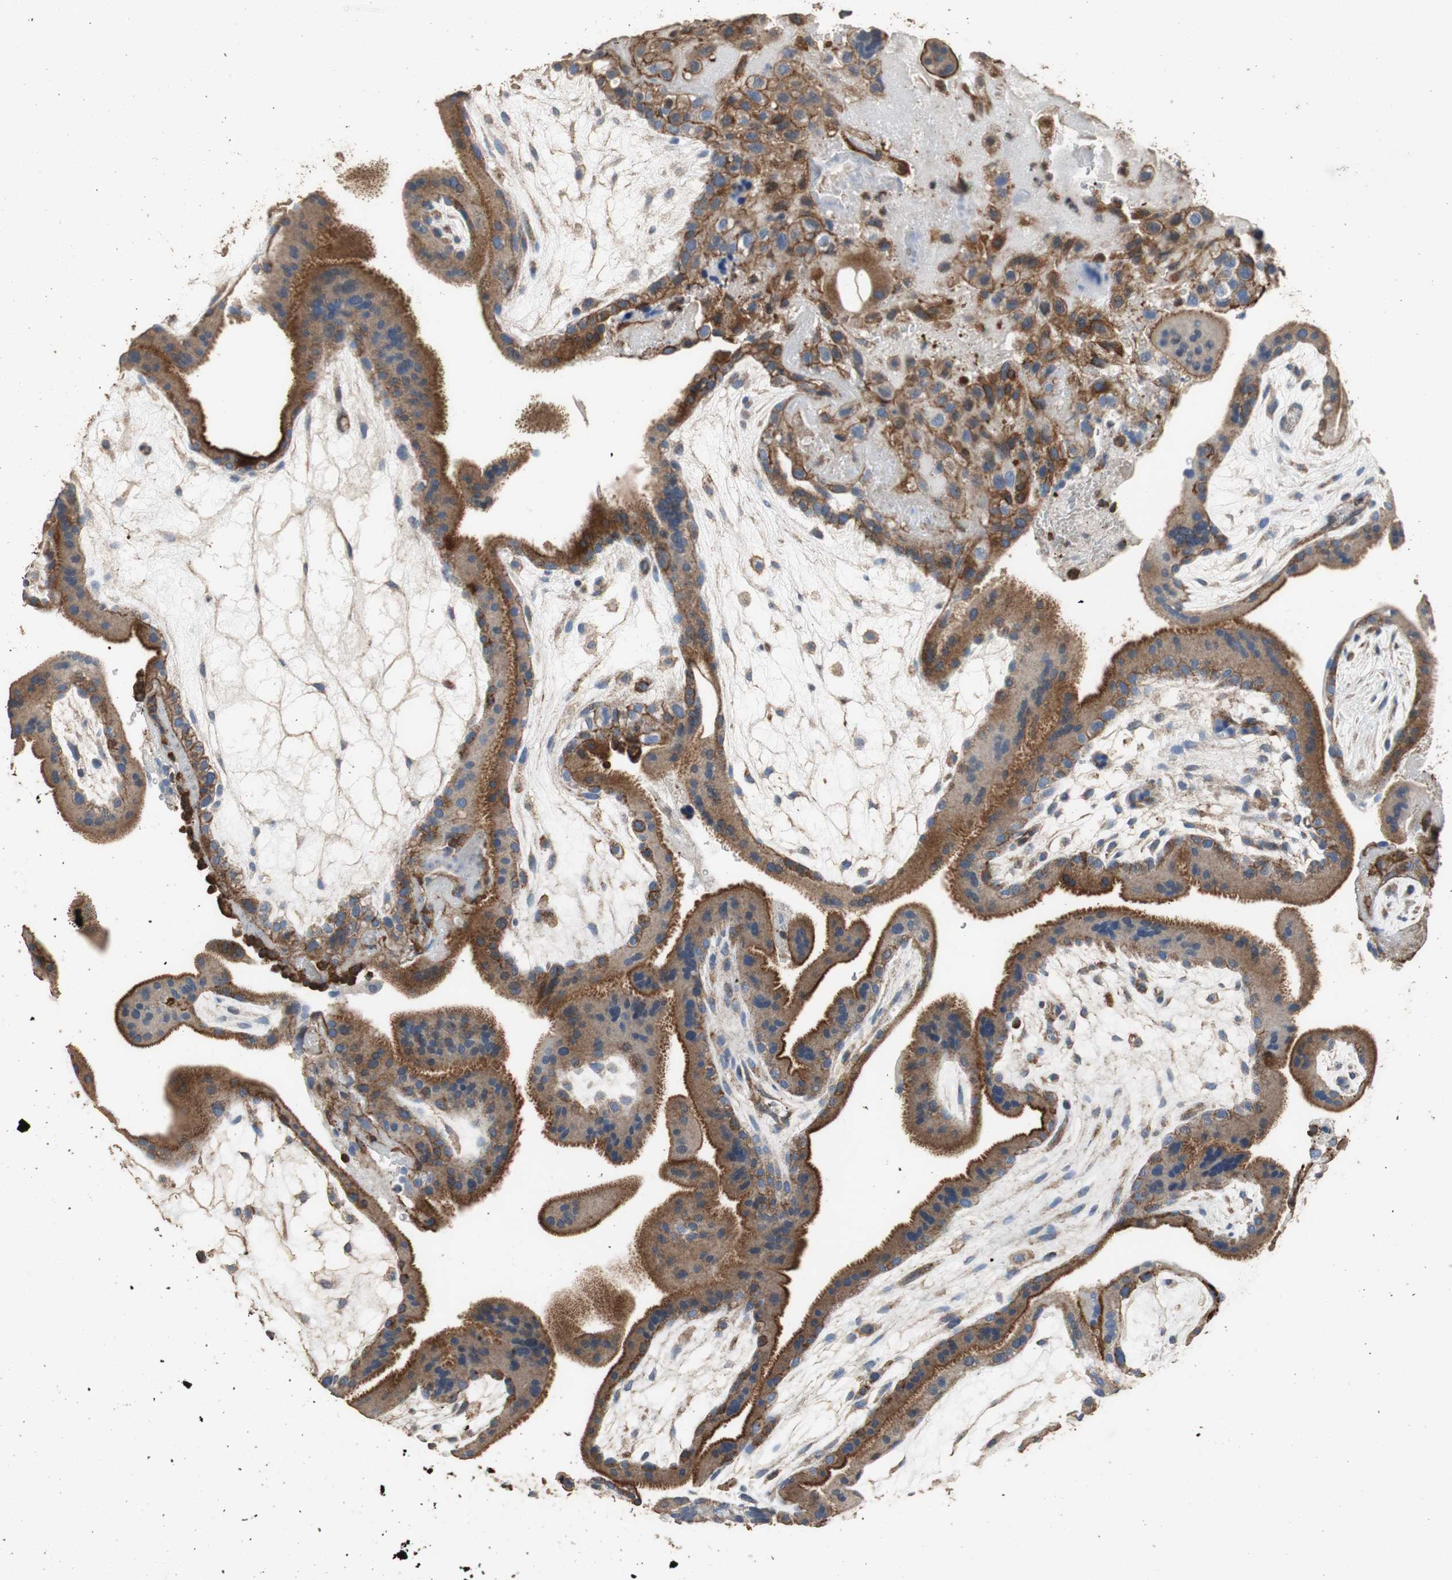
{"staining": {"intensity": "moderate", "quantity": ">75%", "location": "cytoplasmic/membranous"}, "tissue": "placenta", "cell_type": "Decidual cells", "image_type": "normal", "snomed": [{"axis": "morphology", "description": "Normal tissue, NOS"}, {"axis": "topography", "description": "Placenta"}], "caption": "Moderate cytoplasmic/membranous expression is appreciated in about >75% of decidual cells in benign placenta.", "gene": "PRKRA", "patient": {"sex": "female", "age": 19}}